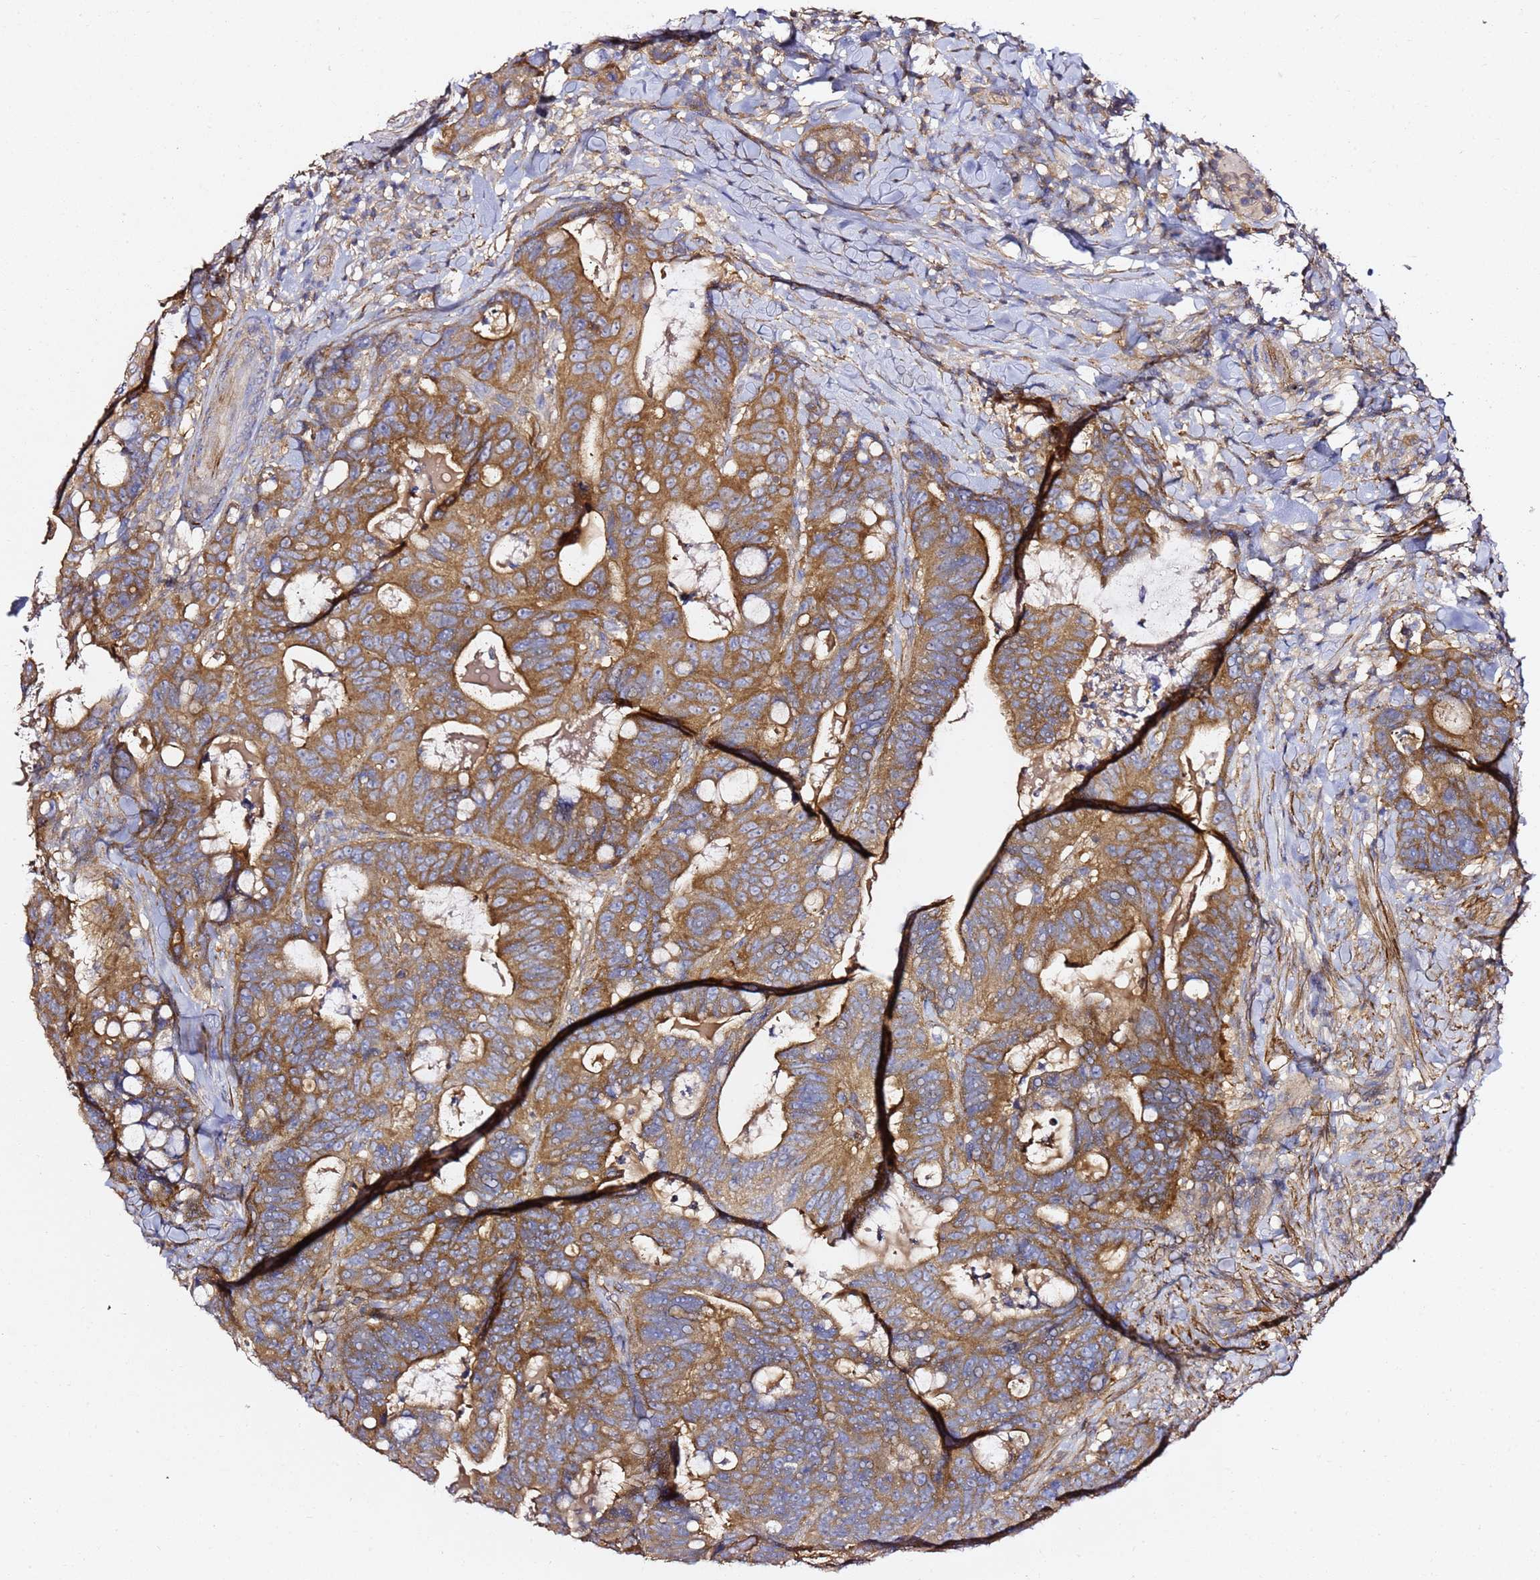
{"staining": {"intensity": "strong", "quantity": ">75%", "location": "cytoplasmic/membranous"}, "tissue": "colorectal cancer", "cell_type": "Tumor cells", "image_type": "cancer", "snomed": [{"axis": "morphology", "description": "Adenocarcinoma, NOS"}, {"axis": "topography", "description": "Colon"}], "caption": "Immunohistochemistry image of neoplastic tissue: human colorectal cancer stained using immunohistochemistry (IHC) exhibits high levels of strong protein expression localized specifically in the cytoplasmic/membranous of tumor cells, appearing as a cytoplasmic/membranous brown color.", "gene": "ZFP36L2", "patient": {"sex": "female", "age": 82}}